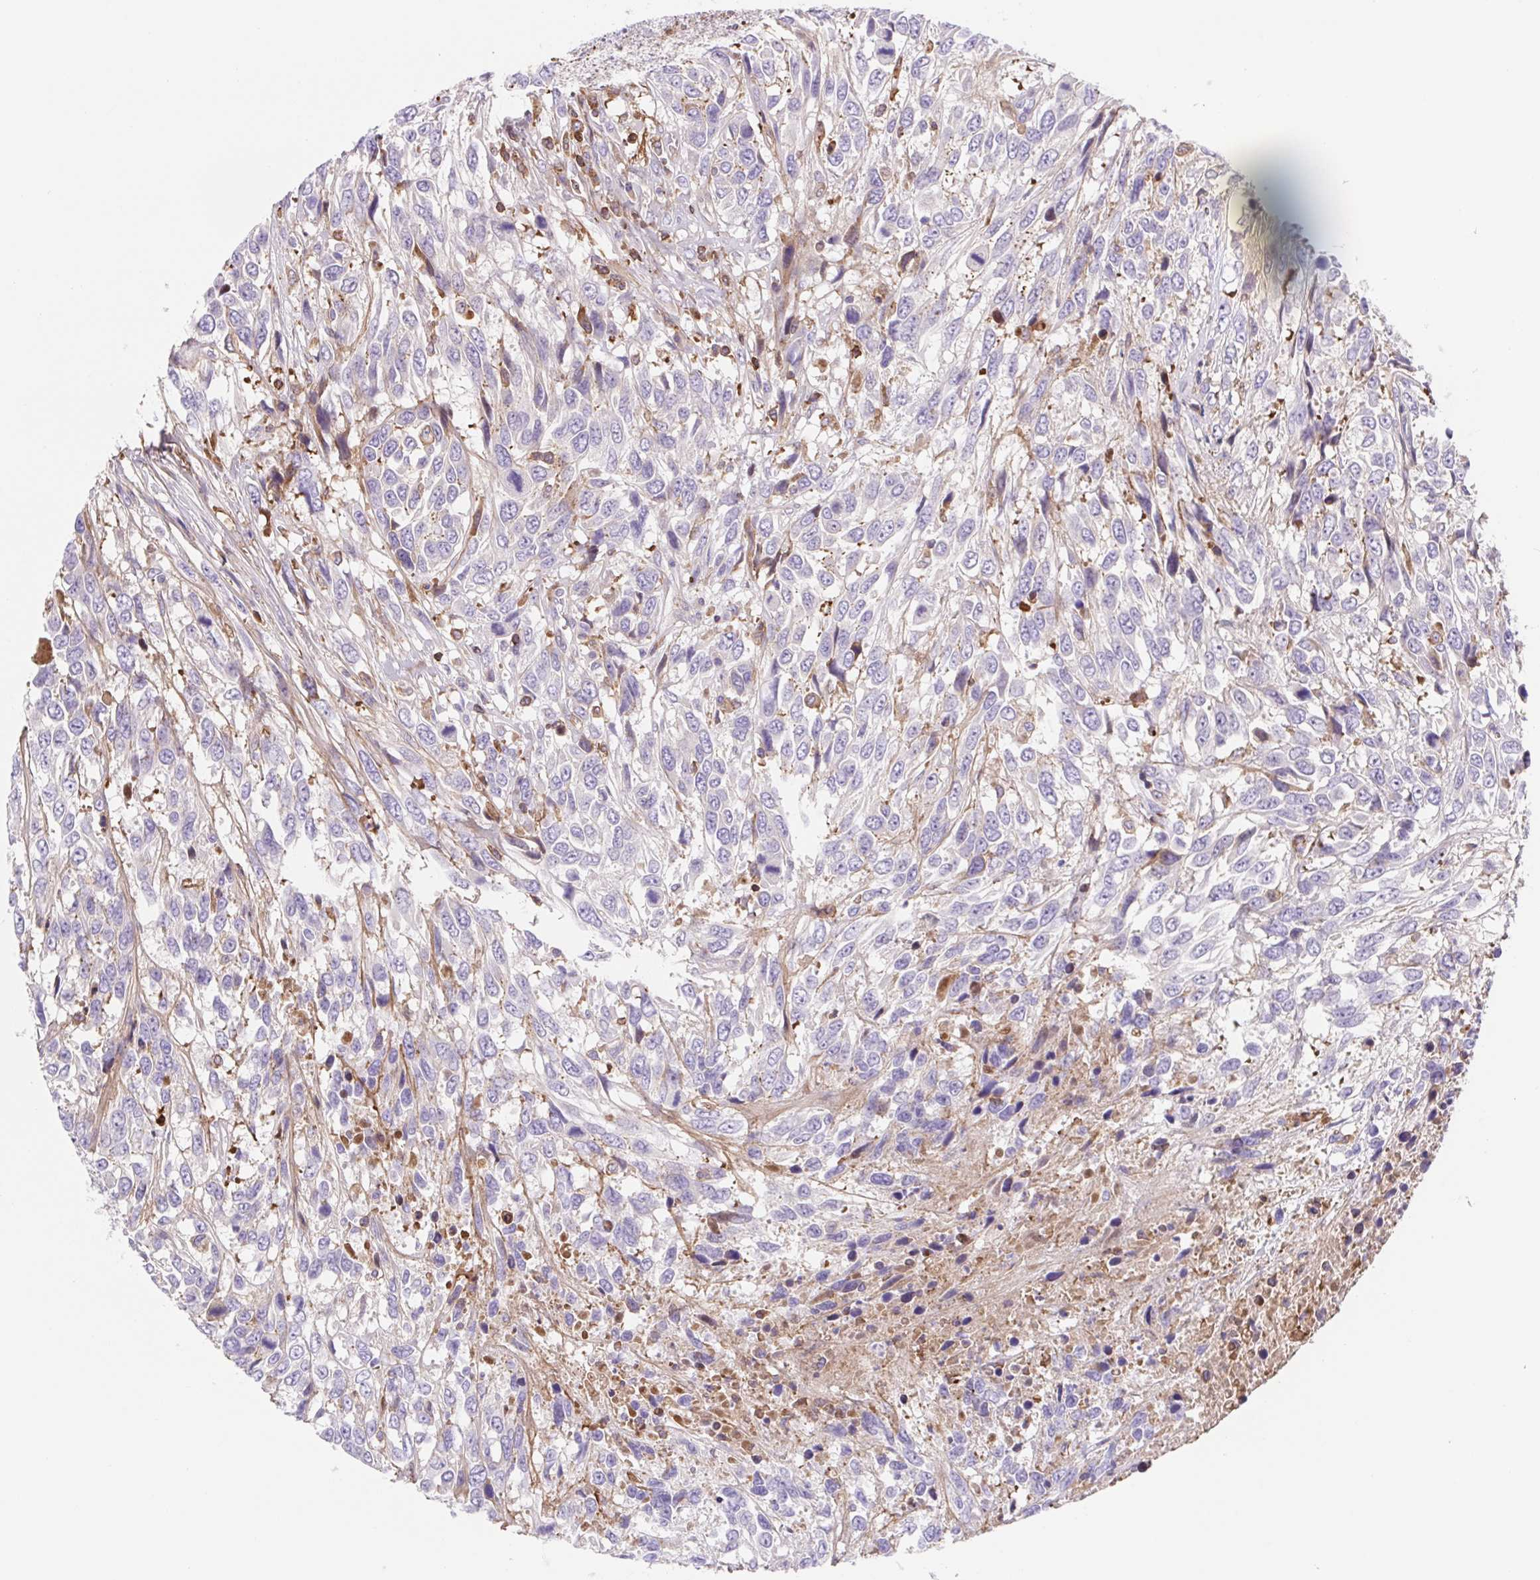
{"staining": {"intensity": "negative", "quantity": "none", "location": "none"}, "tissue": "urothelial cancer", "cell_type": "Tumor cells", "image_type": "cancer", "snomed": [{"axis": "morphology", "description": "Urothelial carcinoma, High grade"}, {"axis": "topography", "description": "Urinary bladder"}], "caption": "There is no significant positivity in tumor cells of urothelial carcinoma (high-grade). (DAB (3,3'-diaminobenzidine) immunohistochemistry (IHC) with hematoxylin counter stain).", "gene": "TPRG1", "patient": {"sex": "female", "age": 70}}